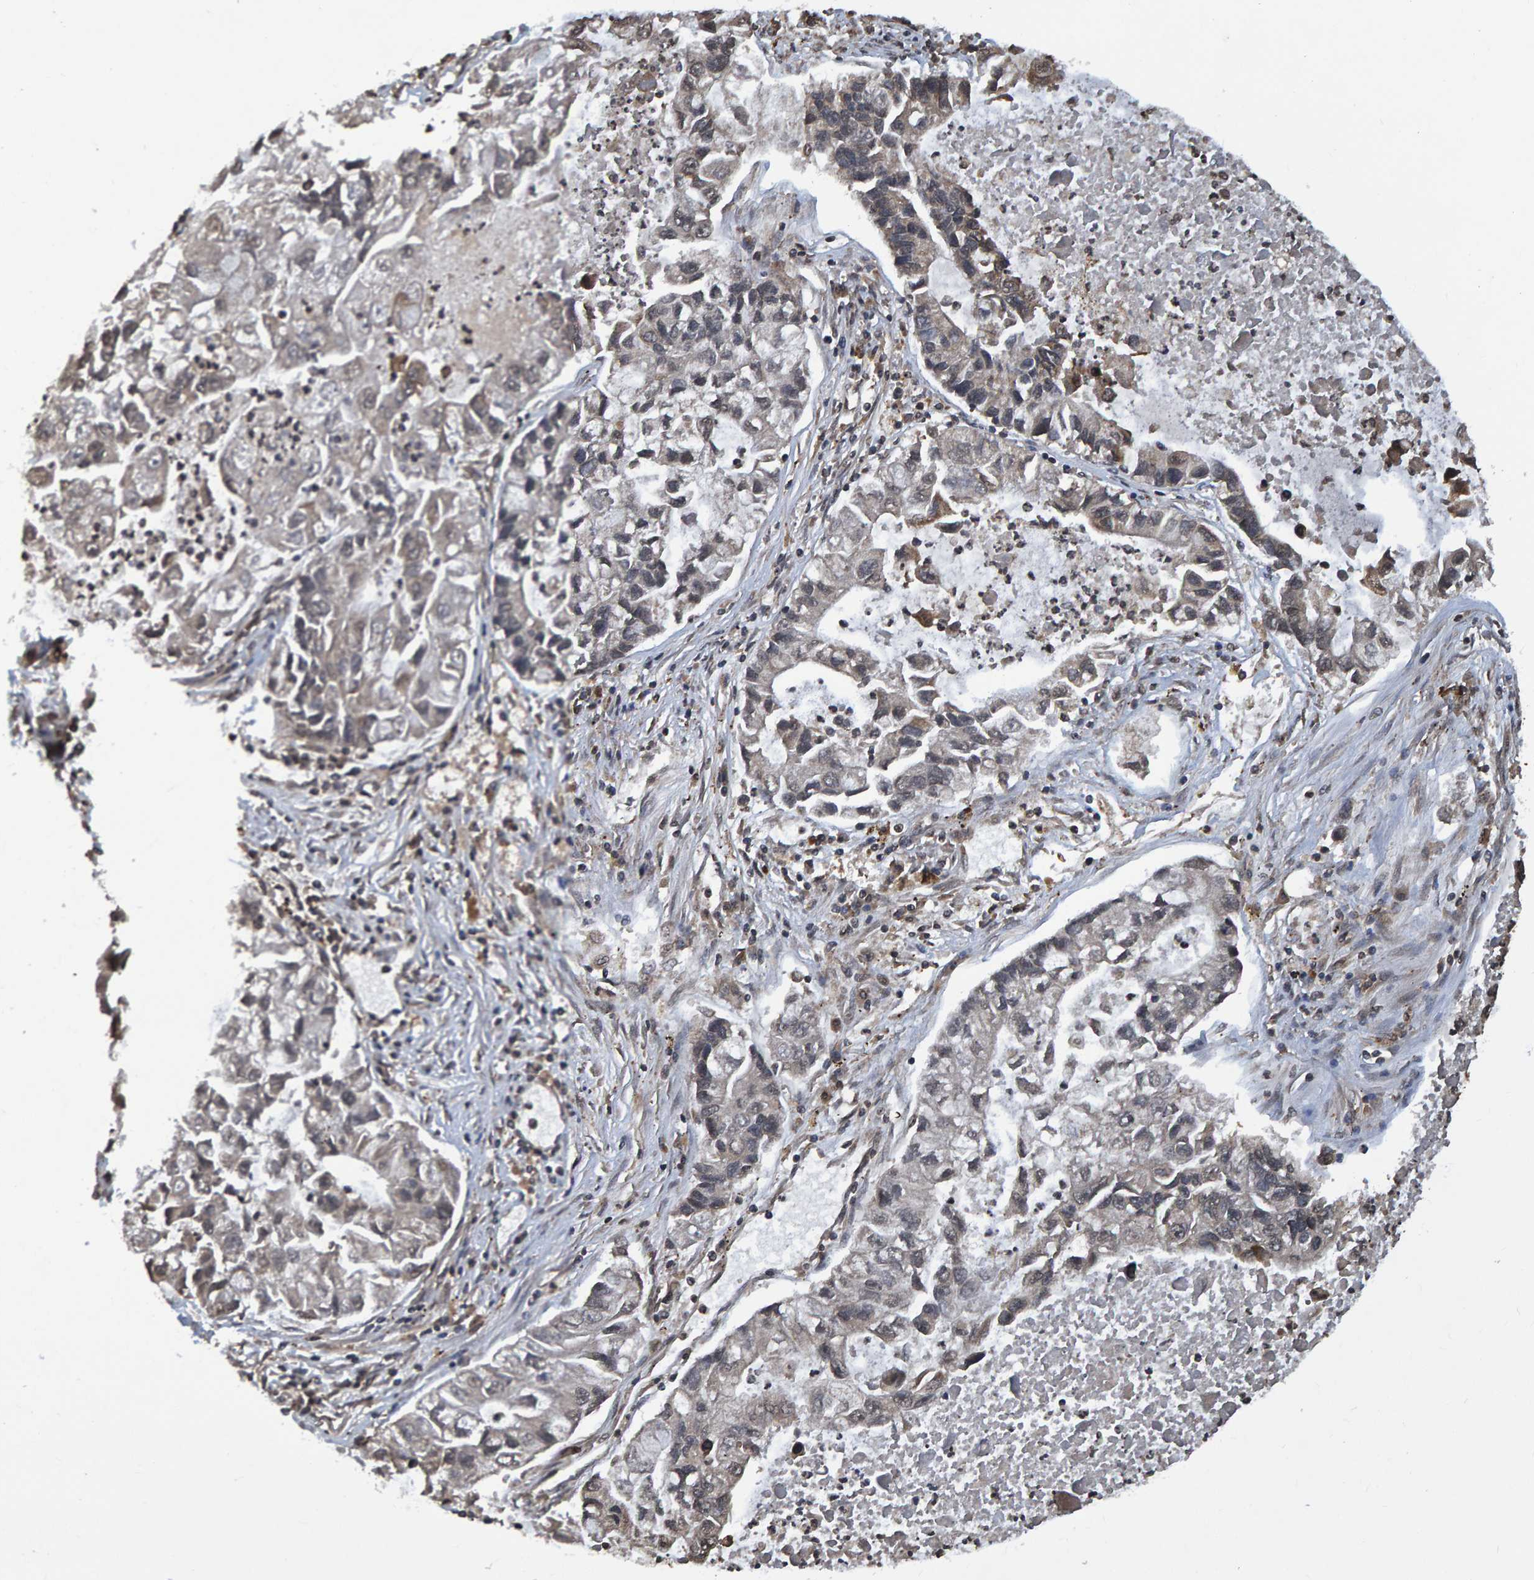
{"staining": {"intensity": "negative", "quantity": "none", "location": "none"}, "tissue": "lung cancer", "cell_type": "Tumor cells", "image_type": "cancer", "snomed": [{"axis": "morphology", "description": "Adenocarcinoma, NOS"}, {"axis": "topography", "description": "Lung"}], "caption": "The image demonstrates no significant expression in tumor cells of adenocarcinoma (lung). Brightfield microscopy of IHC stained with DAB (brown) and hematoxylin (blue), captured at high magnification.", "gene": "GAB2", "patient": {"sex": "female", "age": 51}}